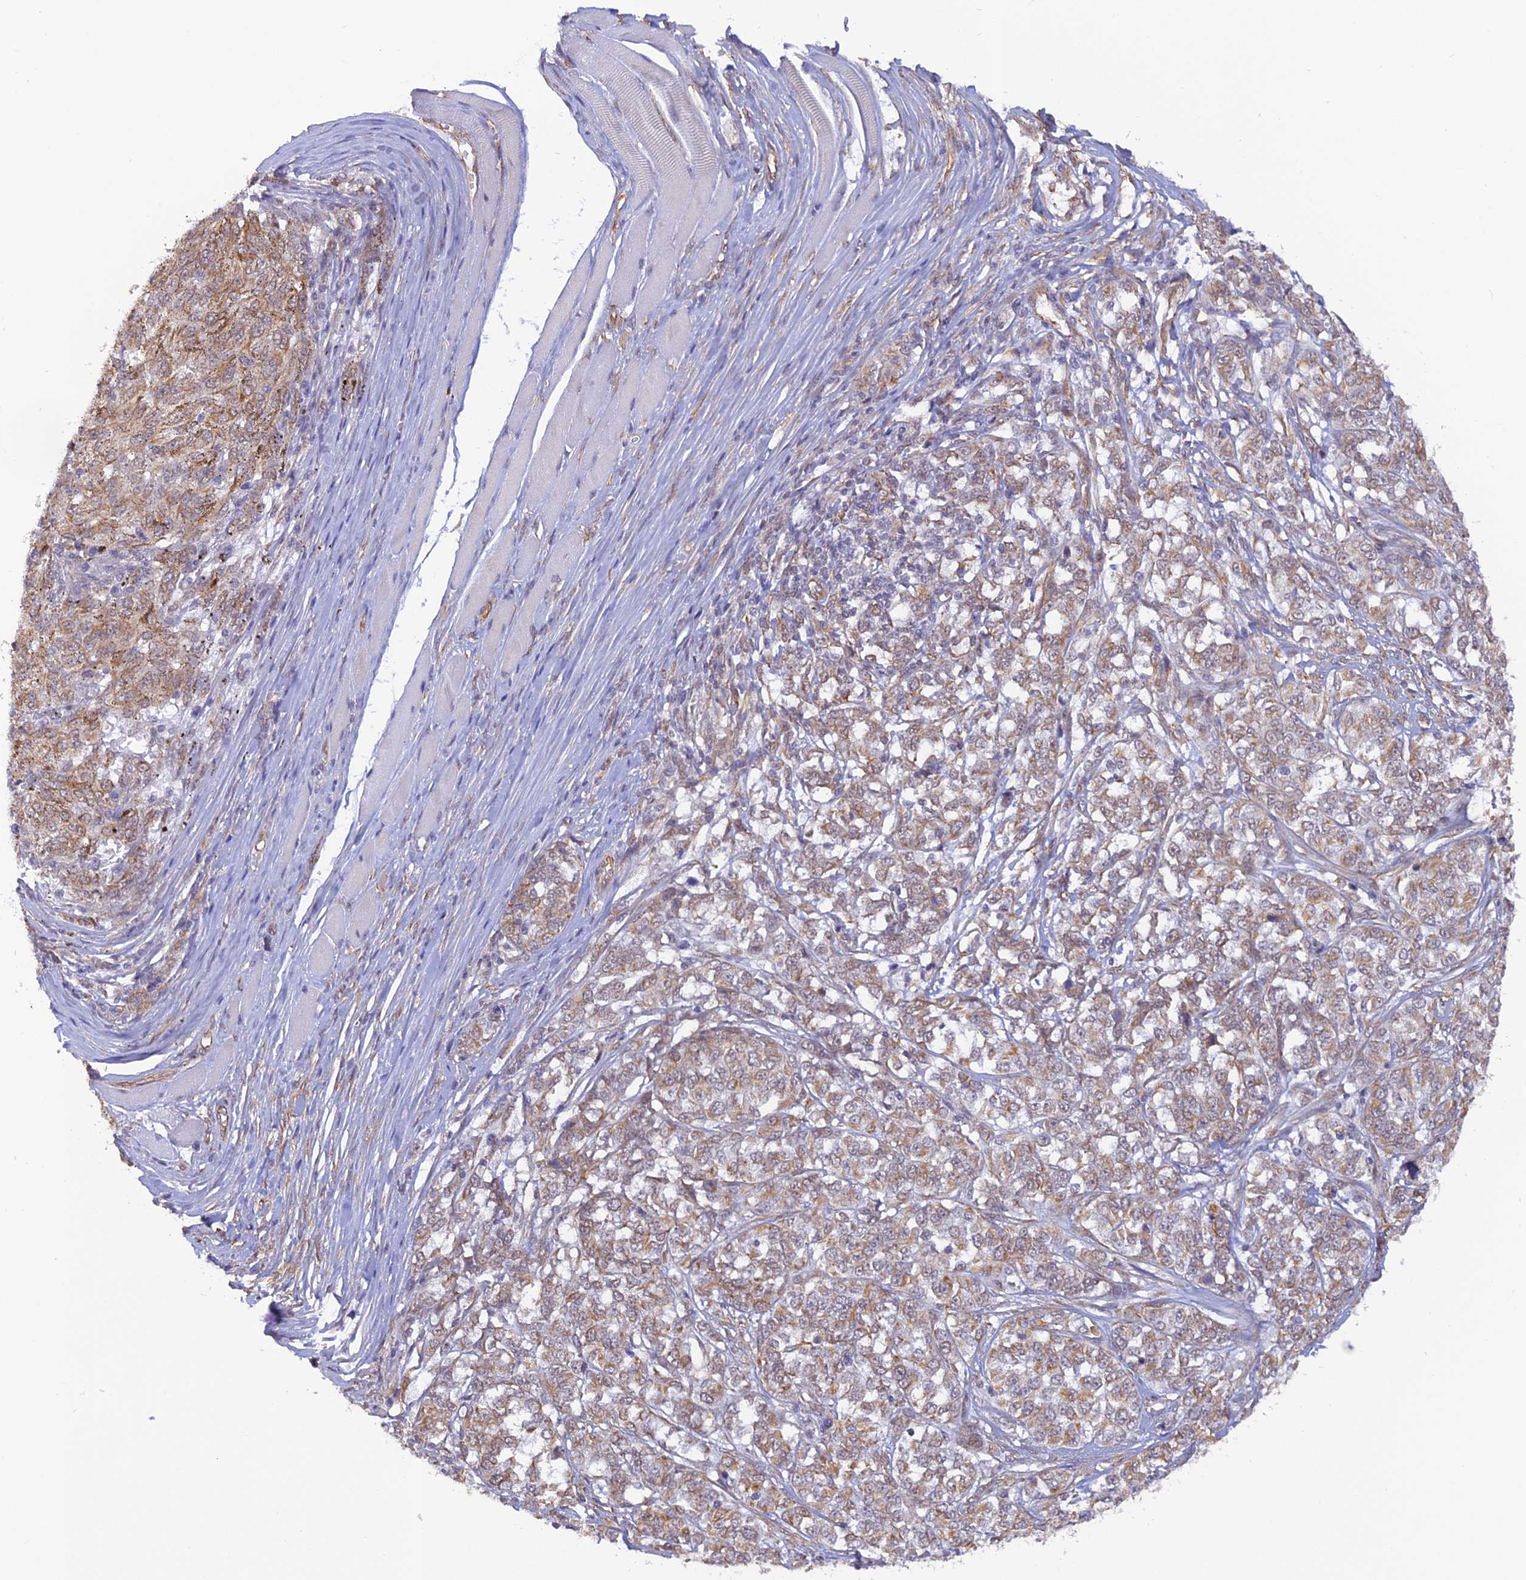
{"staining": {"intensity": "weak", "quantity": ">75%", "location": "cytoplasmic/membranous"}, "tissue": "melanoma", "cell_type": "Tumor cells", "image_type": "cancer", "snomed": [{"axis": "morphology", "description": "Malignant melanoma, NOS"}, {"axis": "topography", "description": "Skin"}], "caption": "The immunohistochemical stain shows weak cytoplasmic/membranous expression in tumor cells of malignant melanoma tissue. The staining is performed using DAB (3,3'-diaminobenzidine) brown chromogen to label protein expression. The nuclei are counter-stained blue using hematoxylin.", "gene": "PAGR1", "patient": {"sex": "female", "age": 72}}